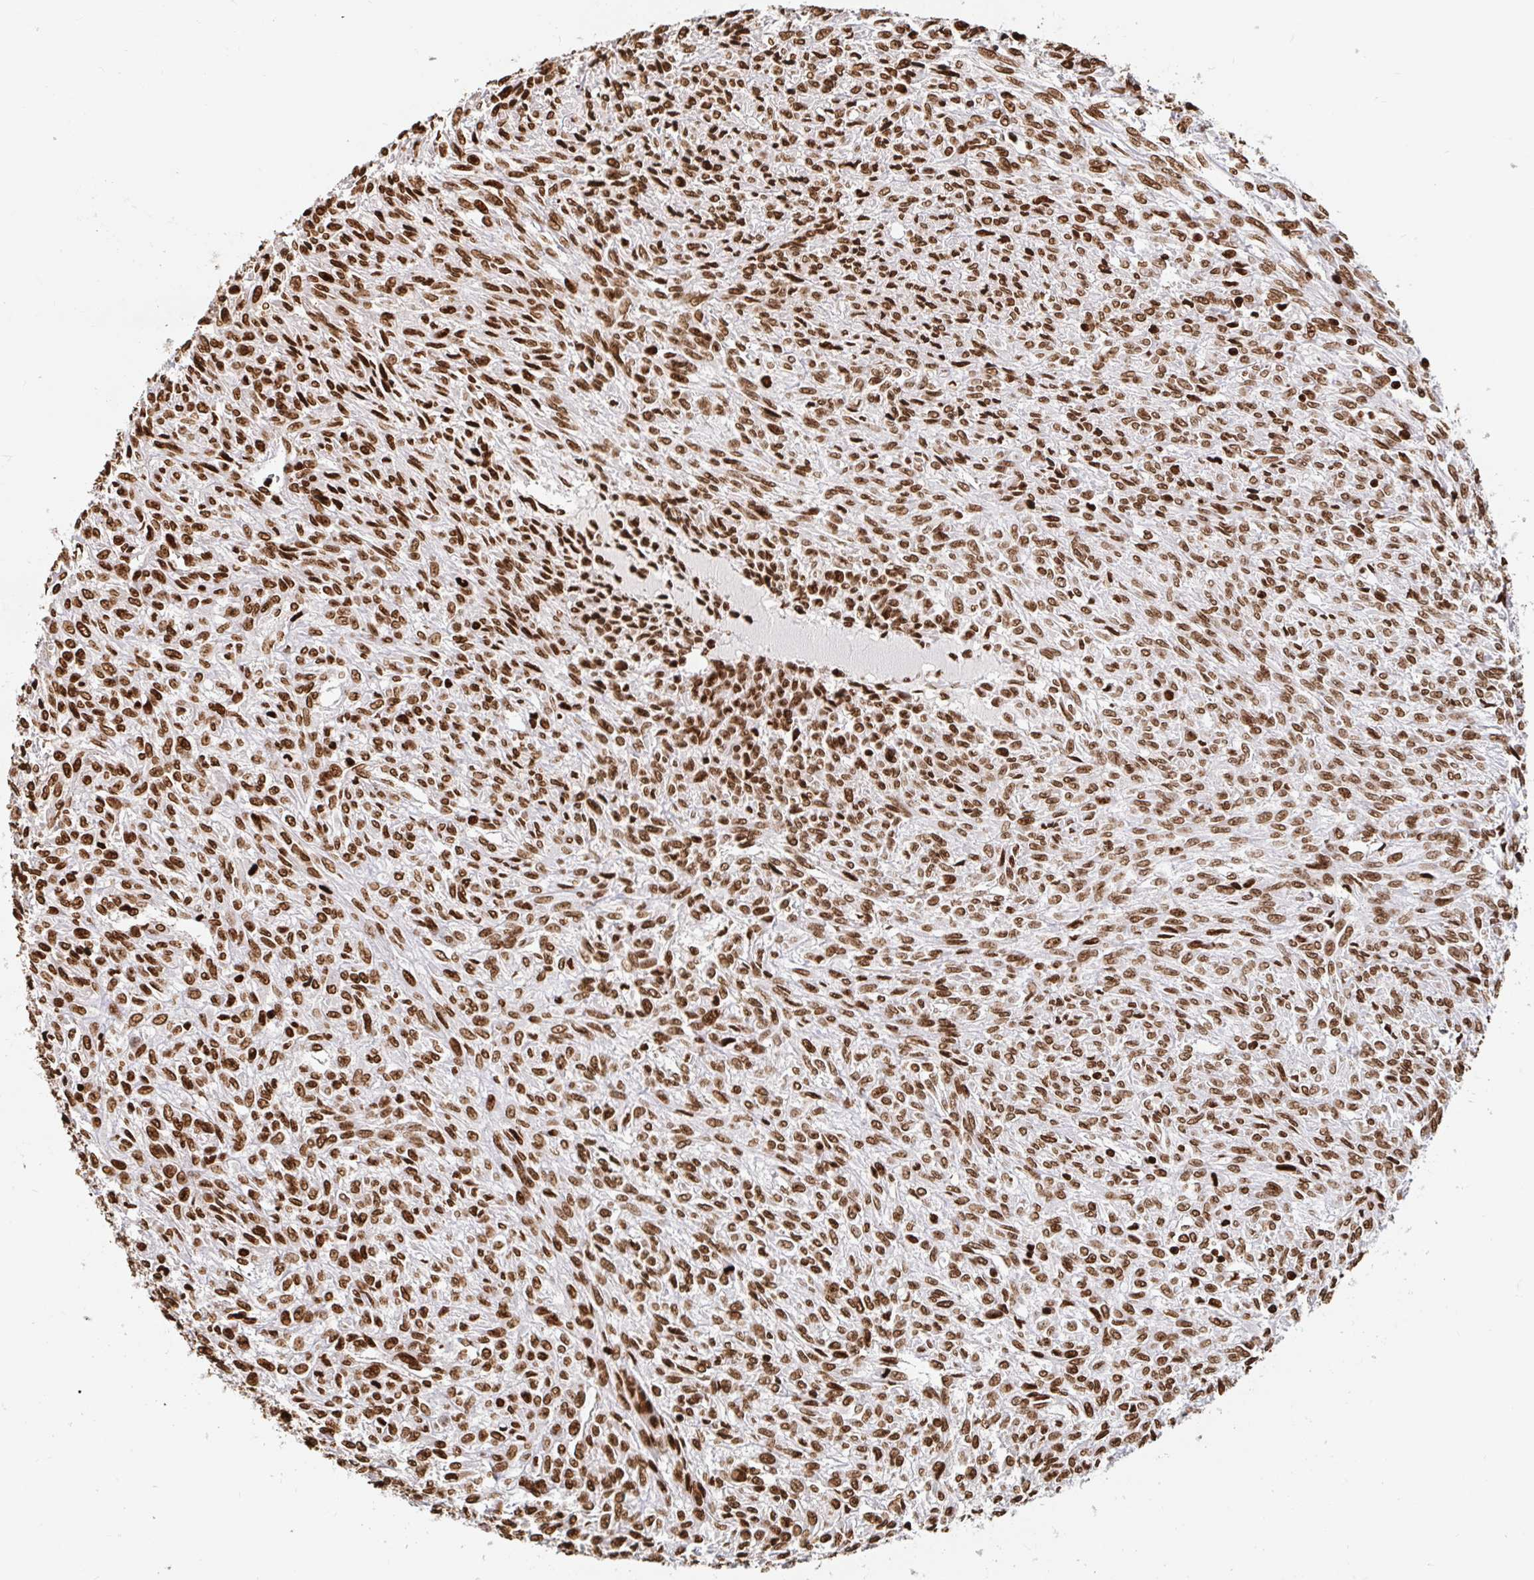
{"staining": {"intensity": "moderate", "quantity": ">75%", "location": "nuclear"}, "tissue": "renal cancer", "cell_type": "Tumor cells", "image_type": "cancer", "snomed": [{"axis": "morphology", "description": "Adenocarcinoma, NOS"}, {"axis": "topography", "description": "Kidney"}], "caption": "Tumor cells exhibit moderate nuclear expression in about >75% of cells in renal adenocarcinoma.", "gene": "H2BC5", "patient": {"sex": "male", "age": 58}}